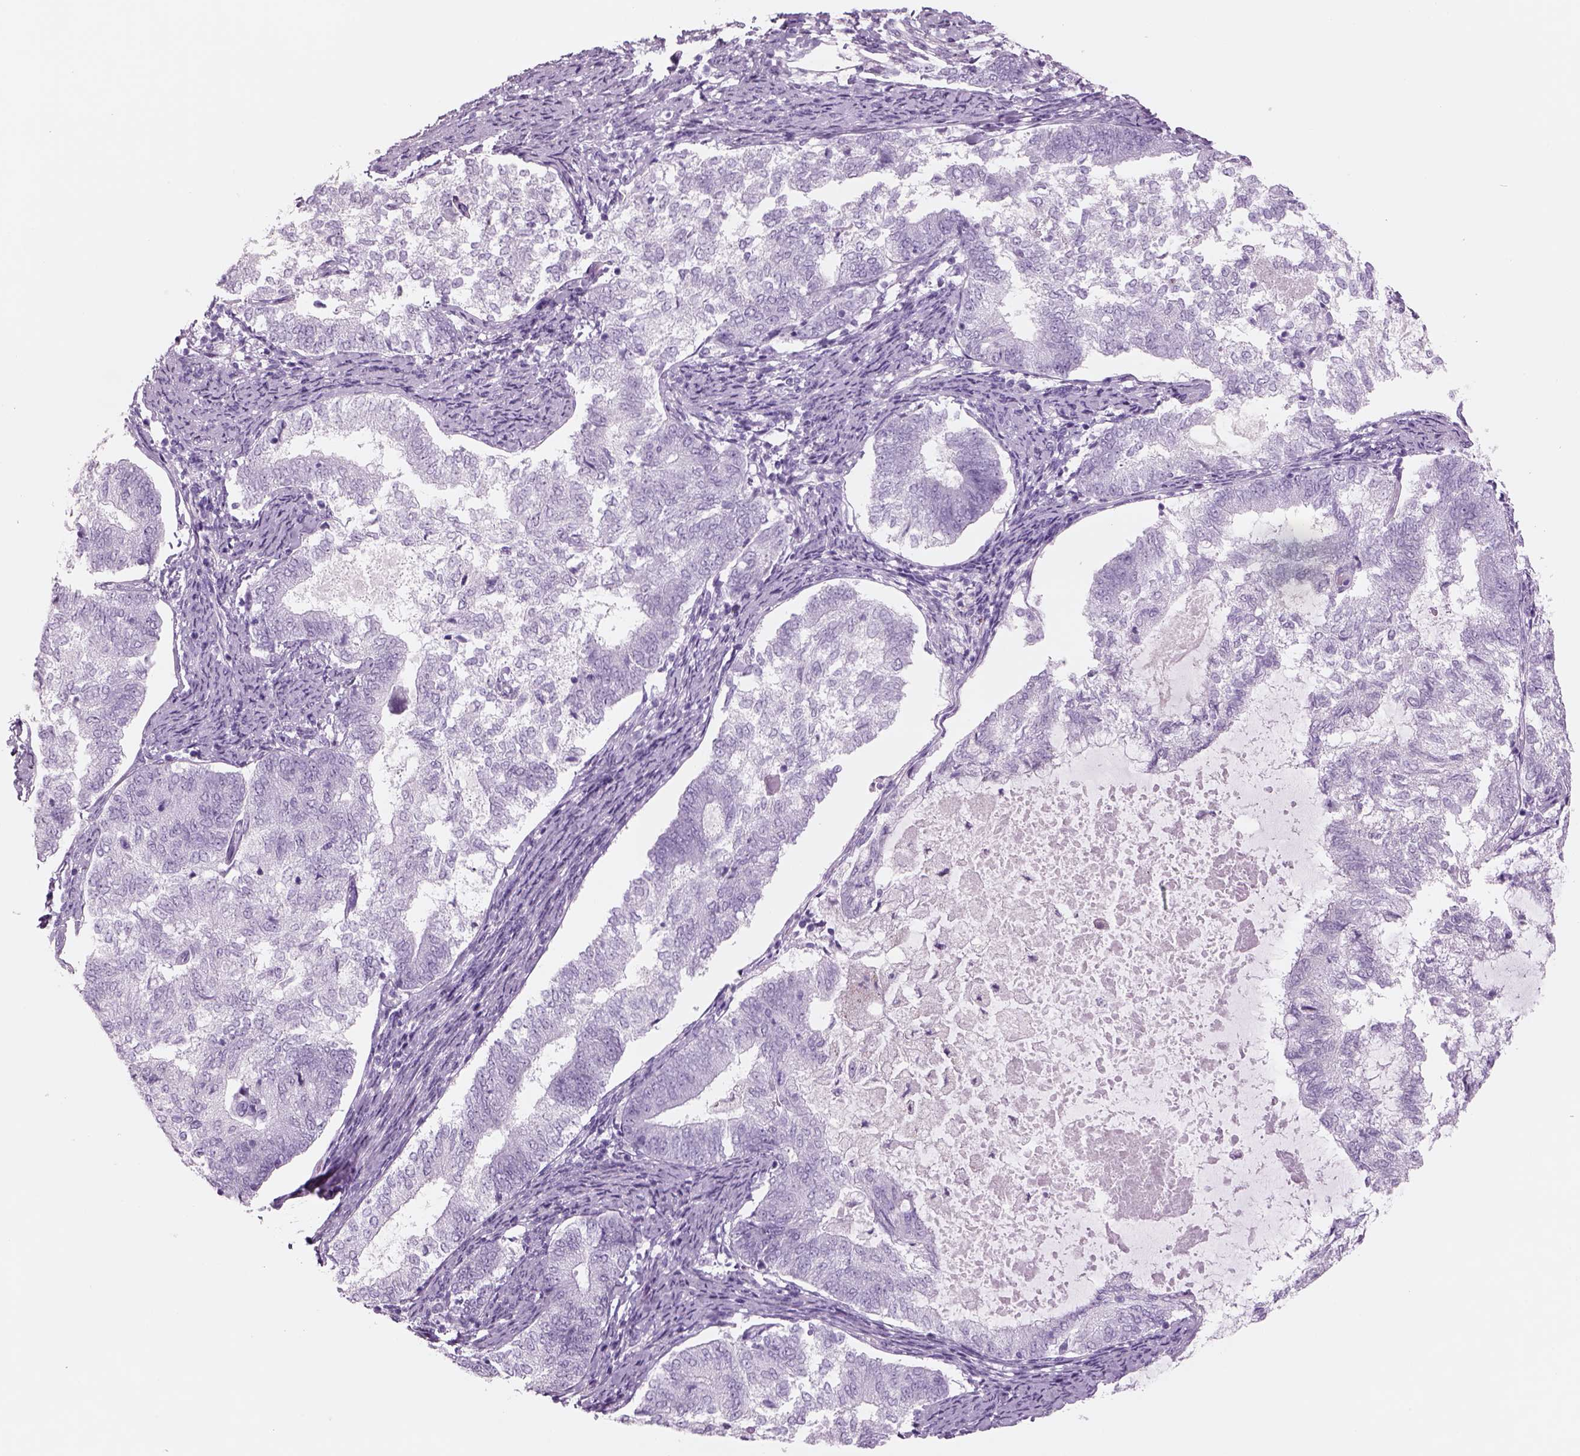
{"staining": {"intensity": "negative", "quantity": "none", "location": "none"}, "tissue": "endometrial cancer", "cell_type": "Tumor cells", "image_type": "cancer", "snomed": [{"axis": "morphology", "description": "Adenocarcinoma, NOS"}, {"axis": "topography", "description": "Endometrium"}], "caption": "An immunohistochemistry image of endometrial cancer (adenocarcinoma) is shown. There is no staining in tumor cells of endometrial cancer (adenocarcinoma).", "gene": "RHO", "patient": {"sex": "female", "age": 65}}